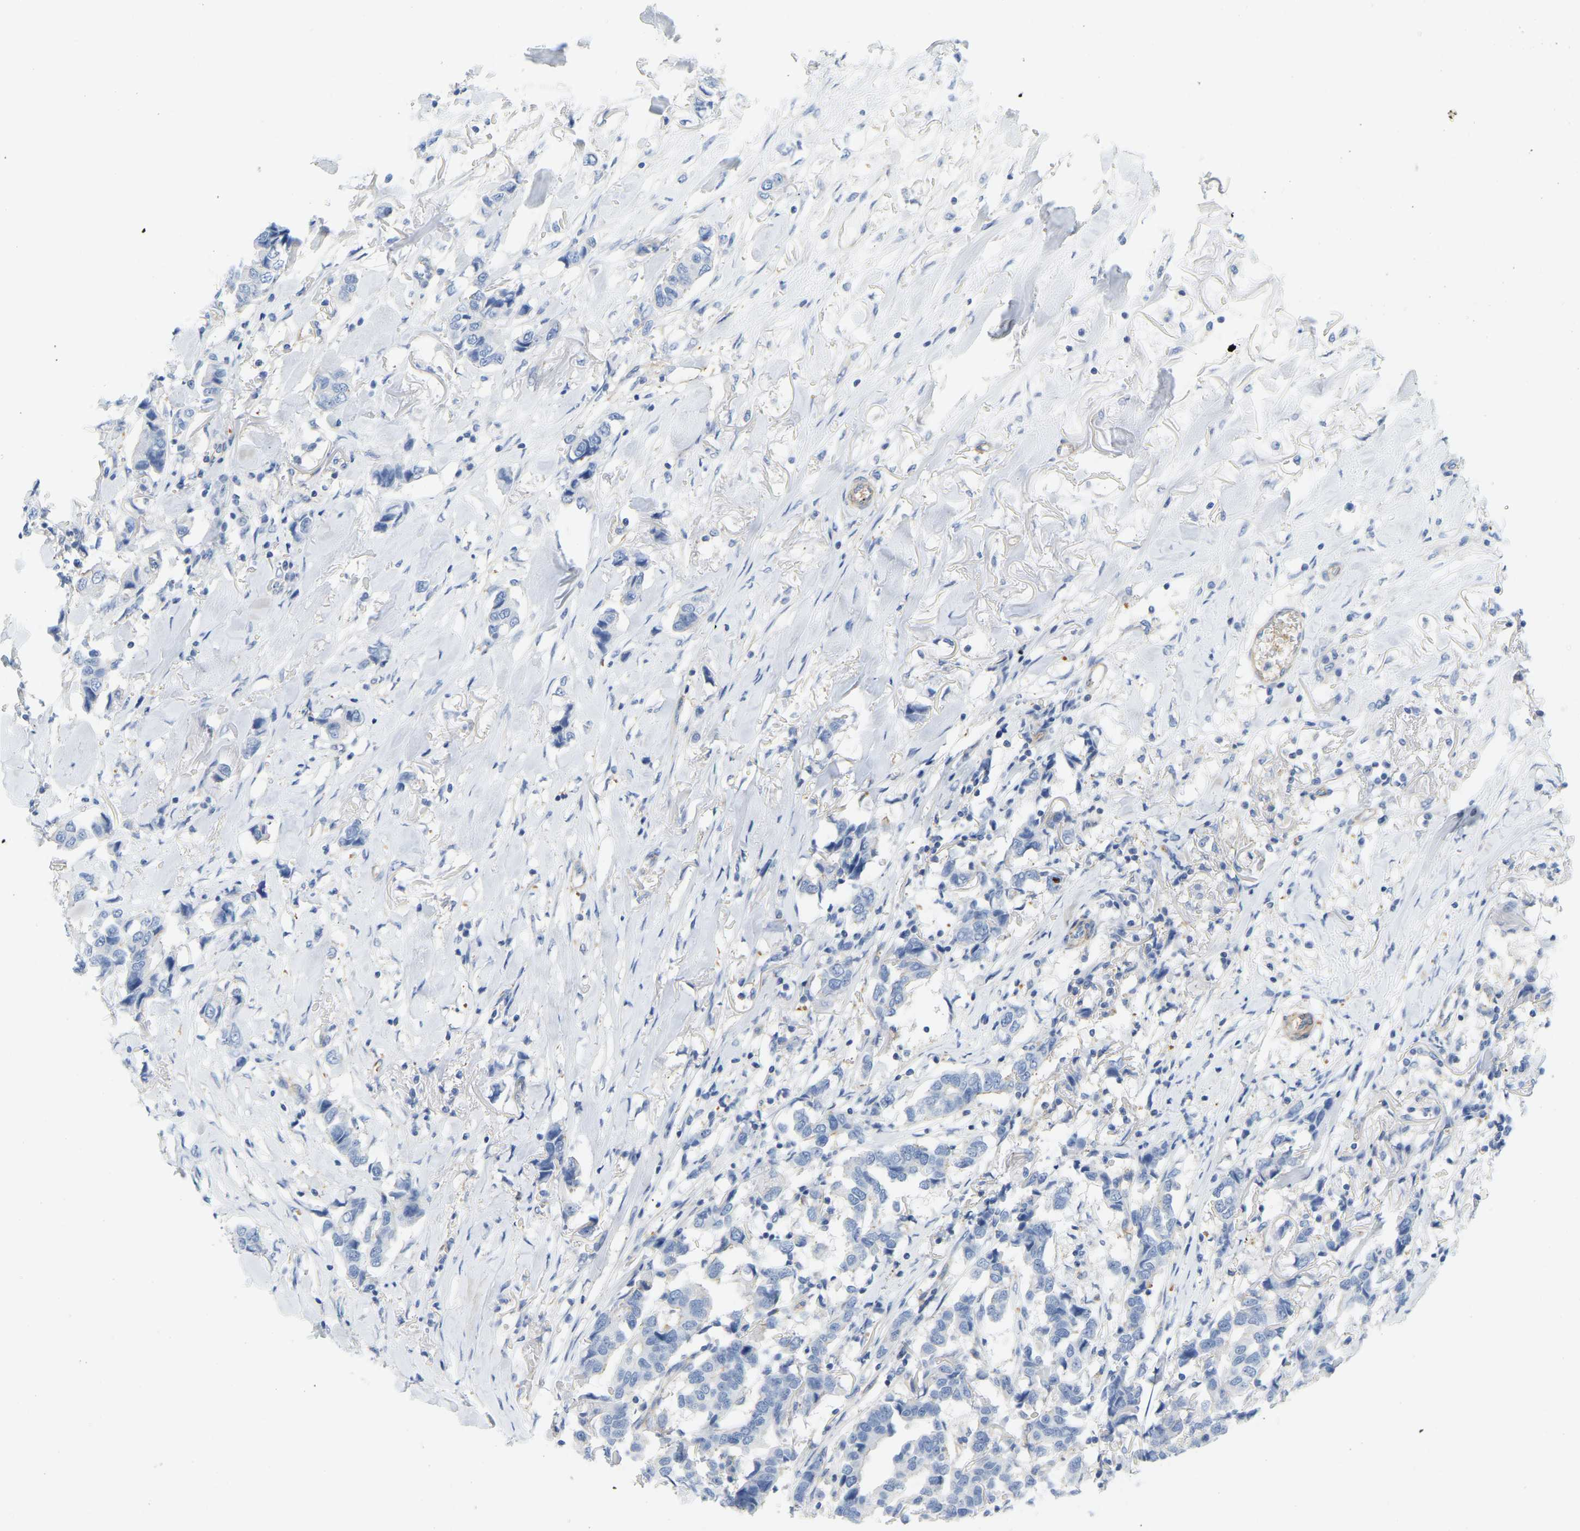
{"staining": {"intensity": "negative", "quantity": "none", "location": "none"}, "tissue": "breast cancer", "cell_type": "Tumor cells", "image_type": "cancer", "snomed": [{"axis": "morphology", "description": "Duct carcinoma"}, {"axis": "topography", "description": "Breast"}], "caption": "High power microscopy photomicrograph of an IHC histopathology image of breast cancer (intraductal carcinoma), revealing no significant staining in tumor cells.", "gene": "MYL3", "patient": {"sex": "female", "age": 80}}